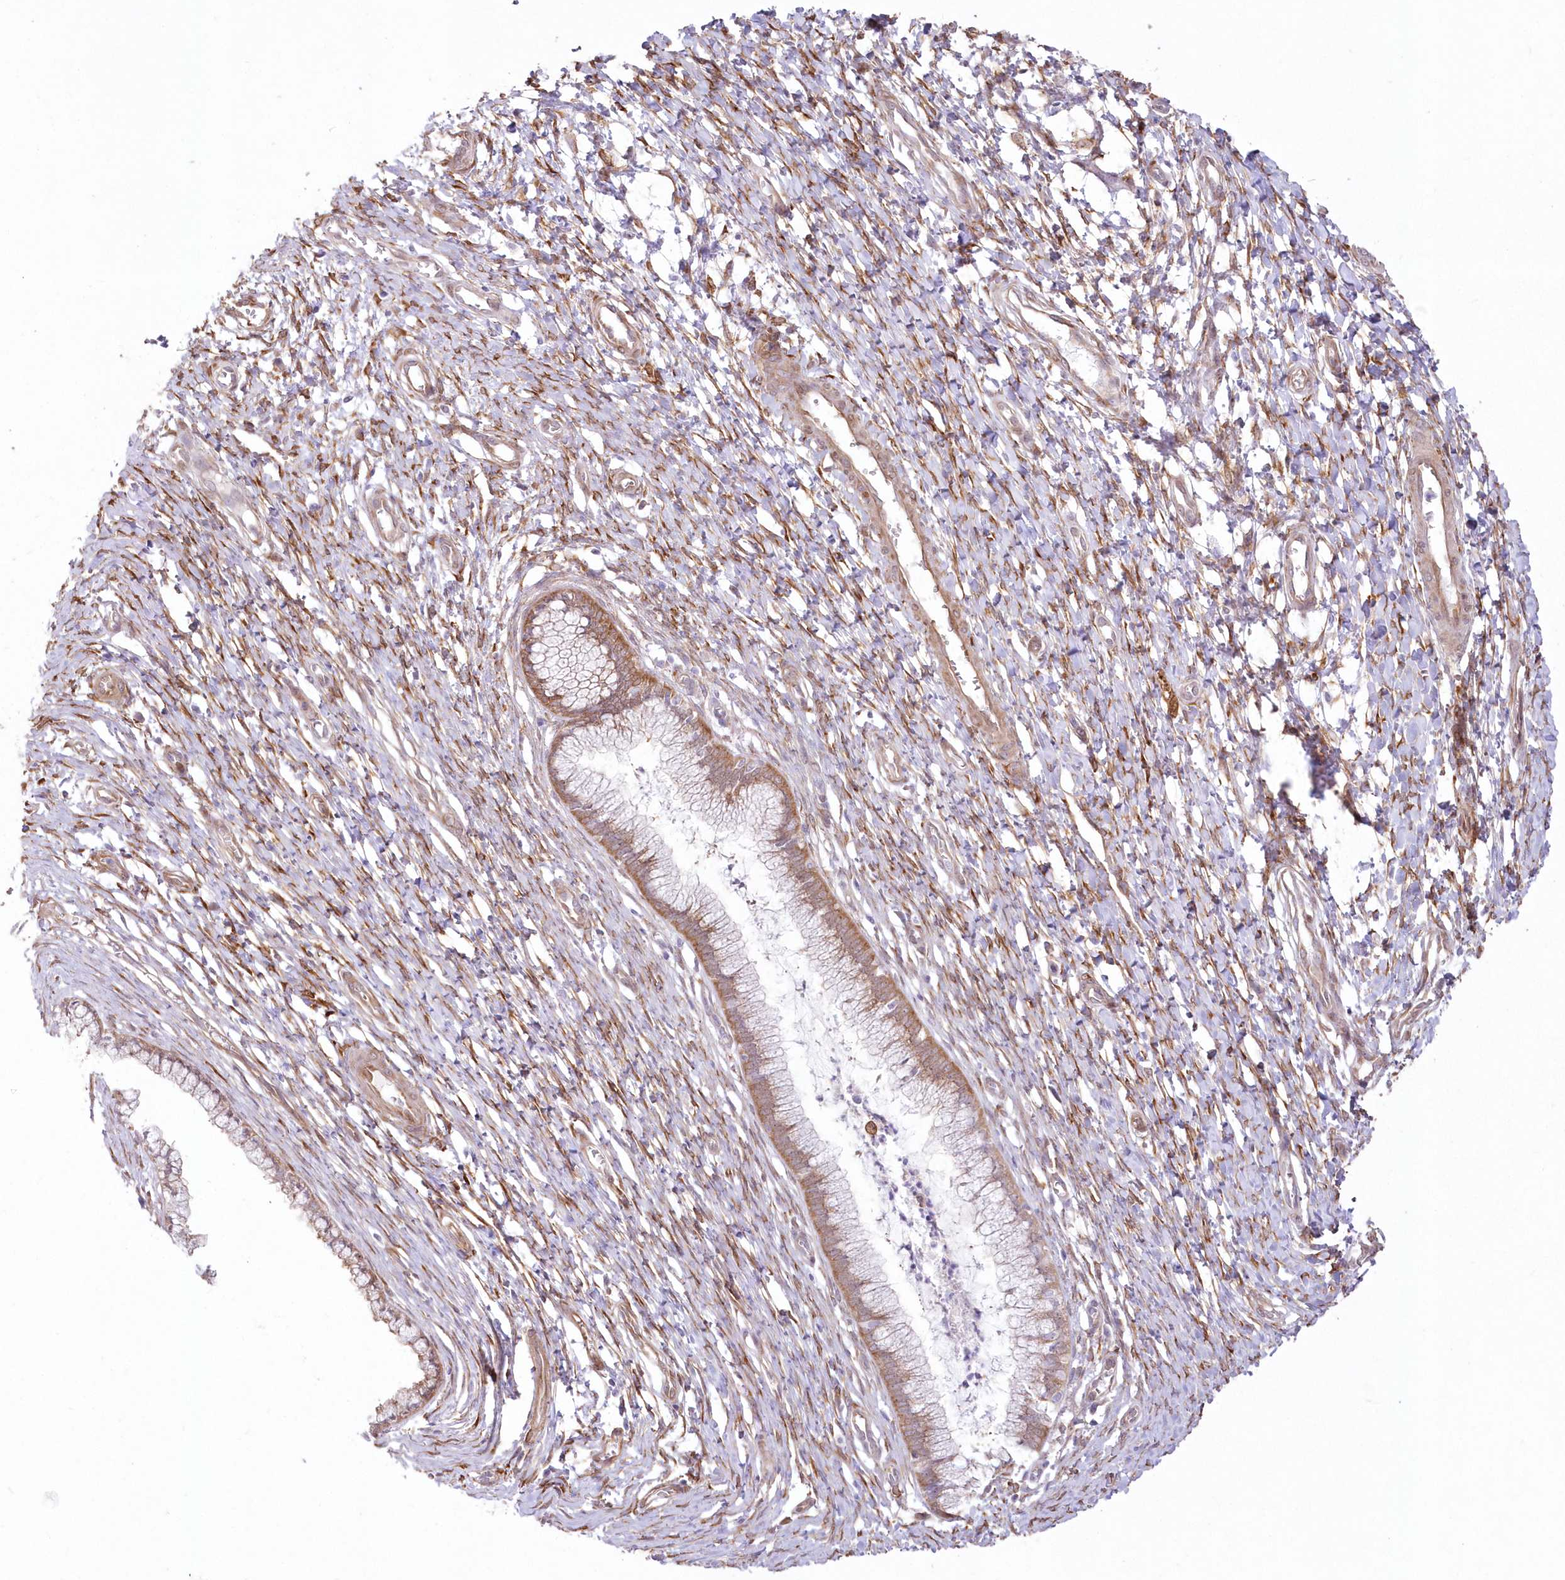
{"staining": {"intensity": "moderate", "quantity": "25%-75%", "location": "cytoplasmic/membranous"}, "tissue": "cervix", "cell_type": "Glandular cells", "image_type": "normal", "snomed": [{"axis": "morphology", "description": "Normal tissue, NOS"}, {"axis": "topography", "description": "Cervix"}], "caption": "A brown stain shows moderate cytoplasmic/membranous positivity of a protein in glandular cells of normal cervix.", "gene": "SH3PXD2B", "patient": {"sex": "female", "age": 55}}